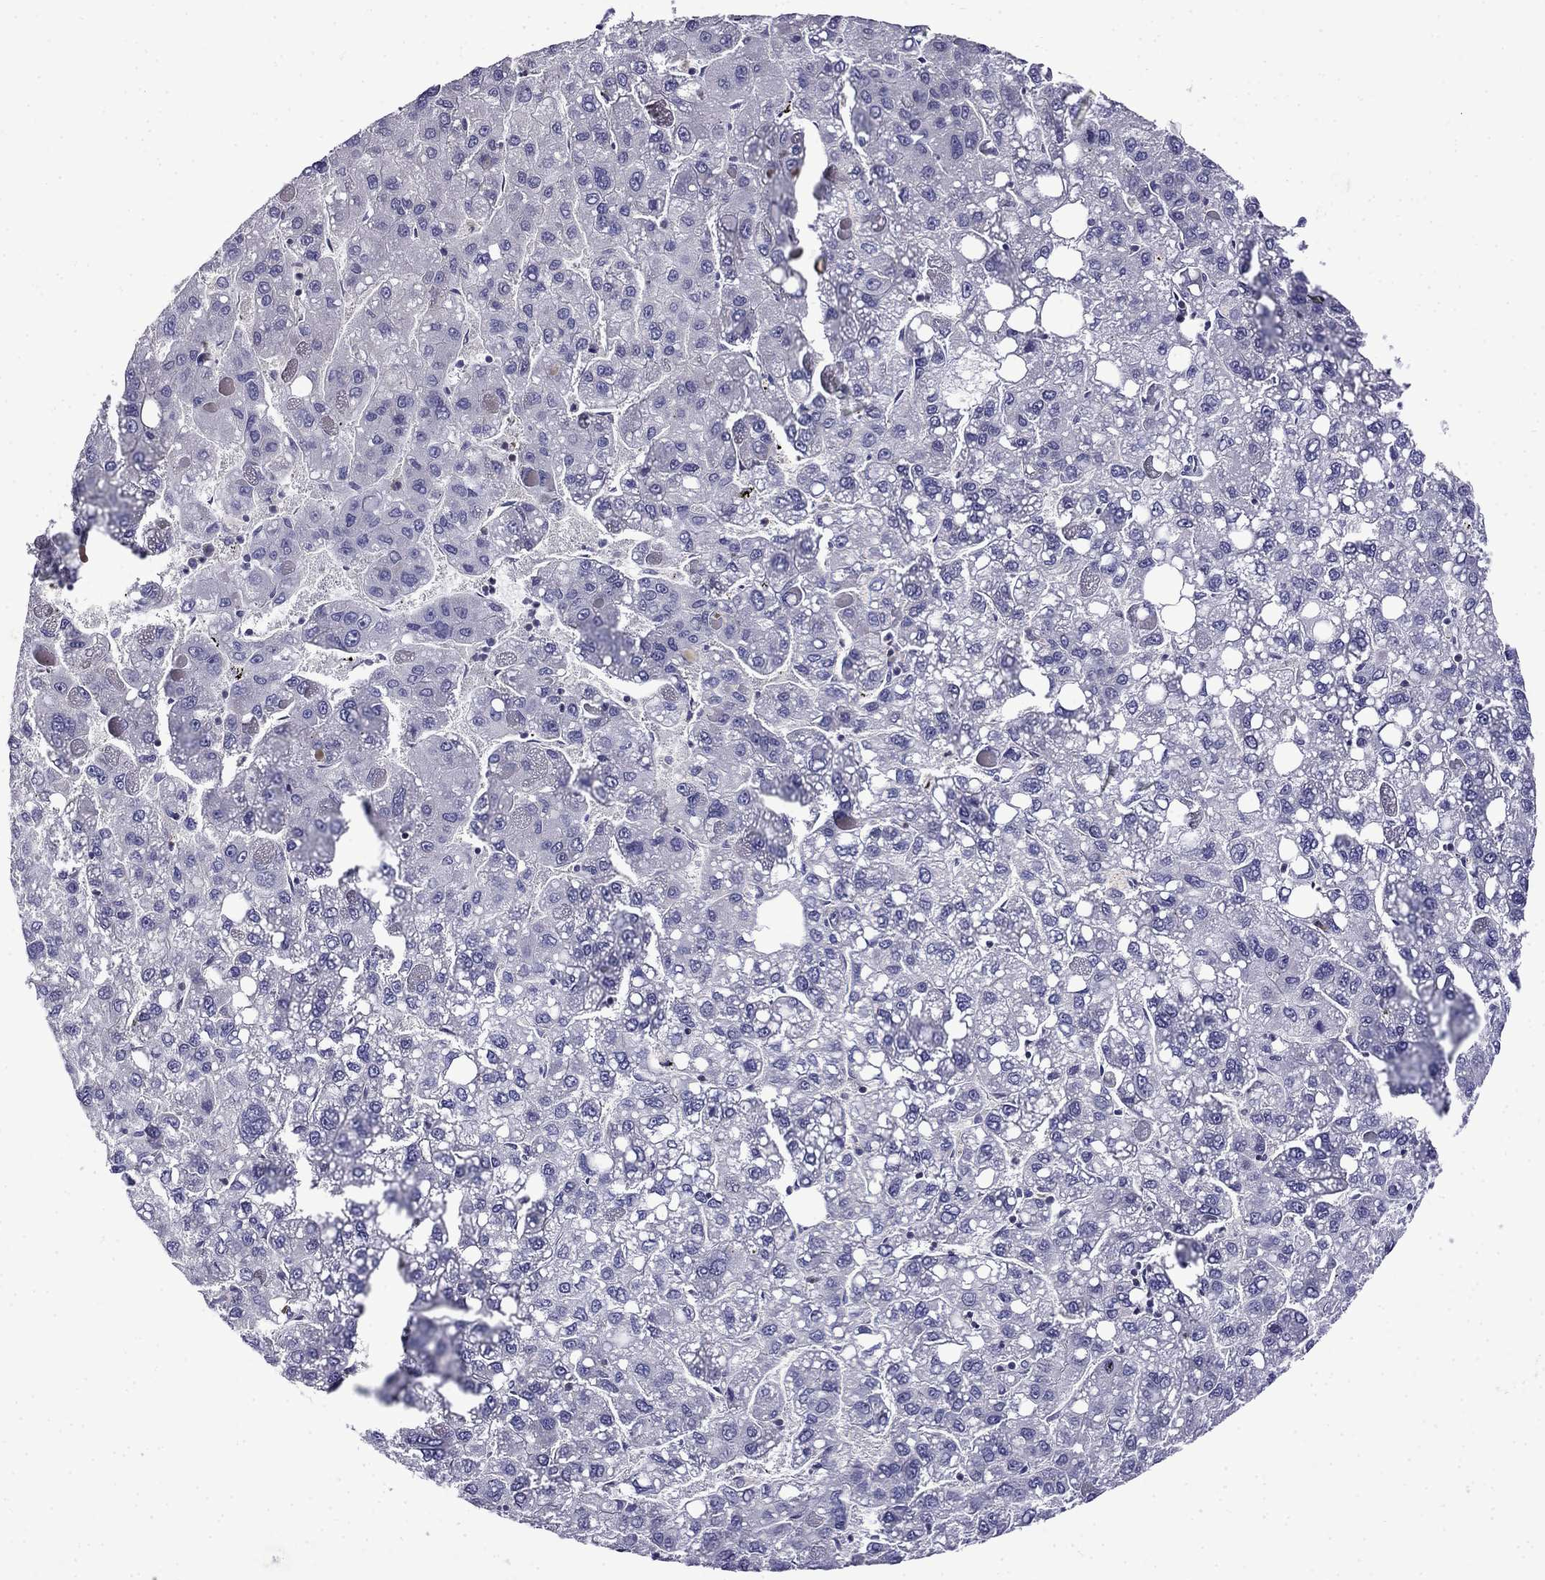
{"staining": {"intensity": "negative", "quantity": "none", "location": "none"}, "tissue": "liver cancer", "cell_type": "Tumor cells", "image_type": "cancer", "snomed": [{"axis": "morphology", "description": "Carcinoma, Hepatocellular, NOS"}, {"axis": "topography", "description": "Liver"}], "caption": "A high-resolution micrograph shows immunohistochemistry staining of liver cancer (hepatocellular carcinoma), which reveals no significant positivity in tumor cells. The staining was performed using DAB to visualize the protein expression in brown, while the nuclei were stained in blue with hematoxylin (Magnification: 20x).", "gene": "PRR18", "patient": {"sex": "female", "age": 82}}